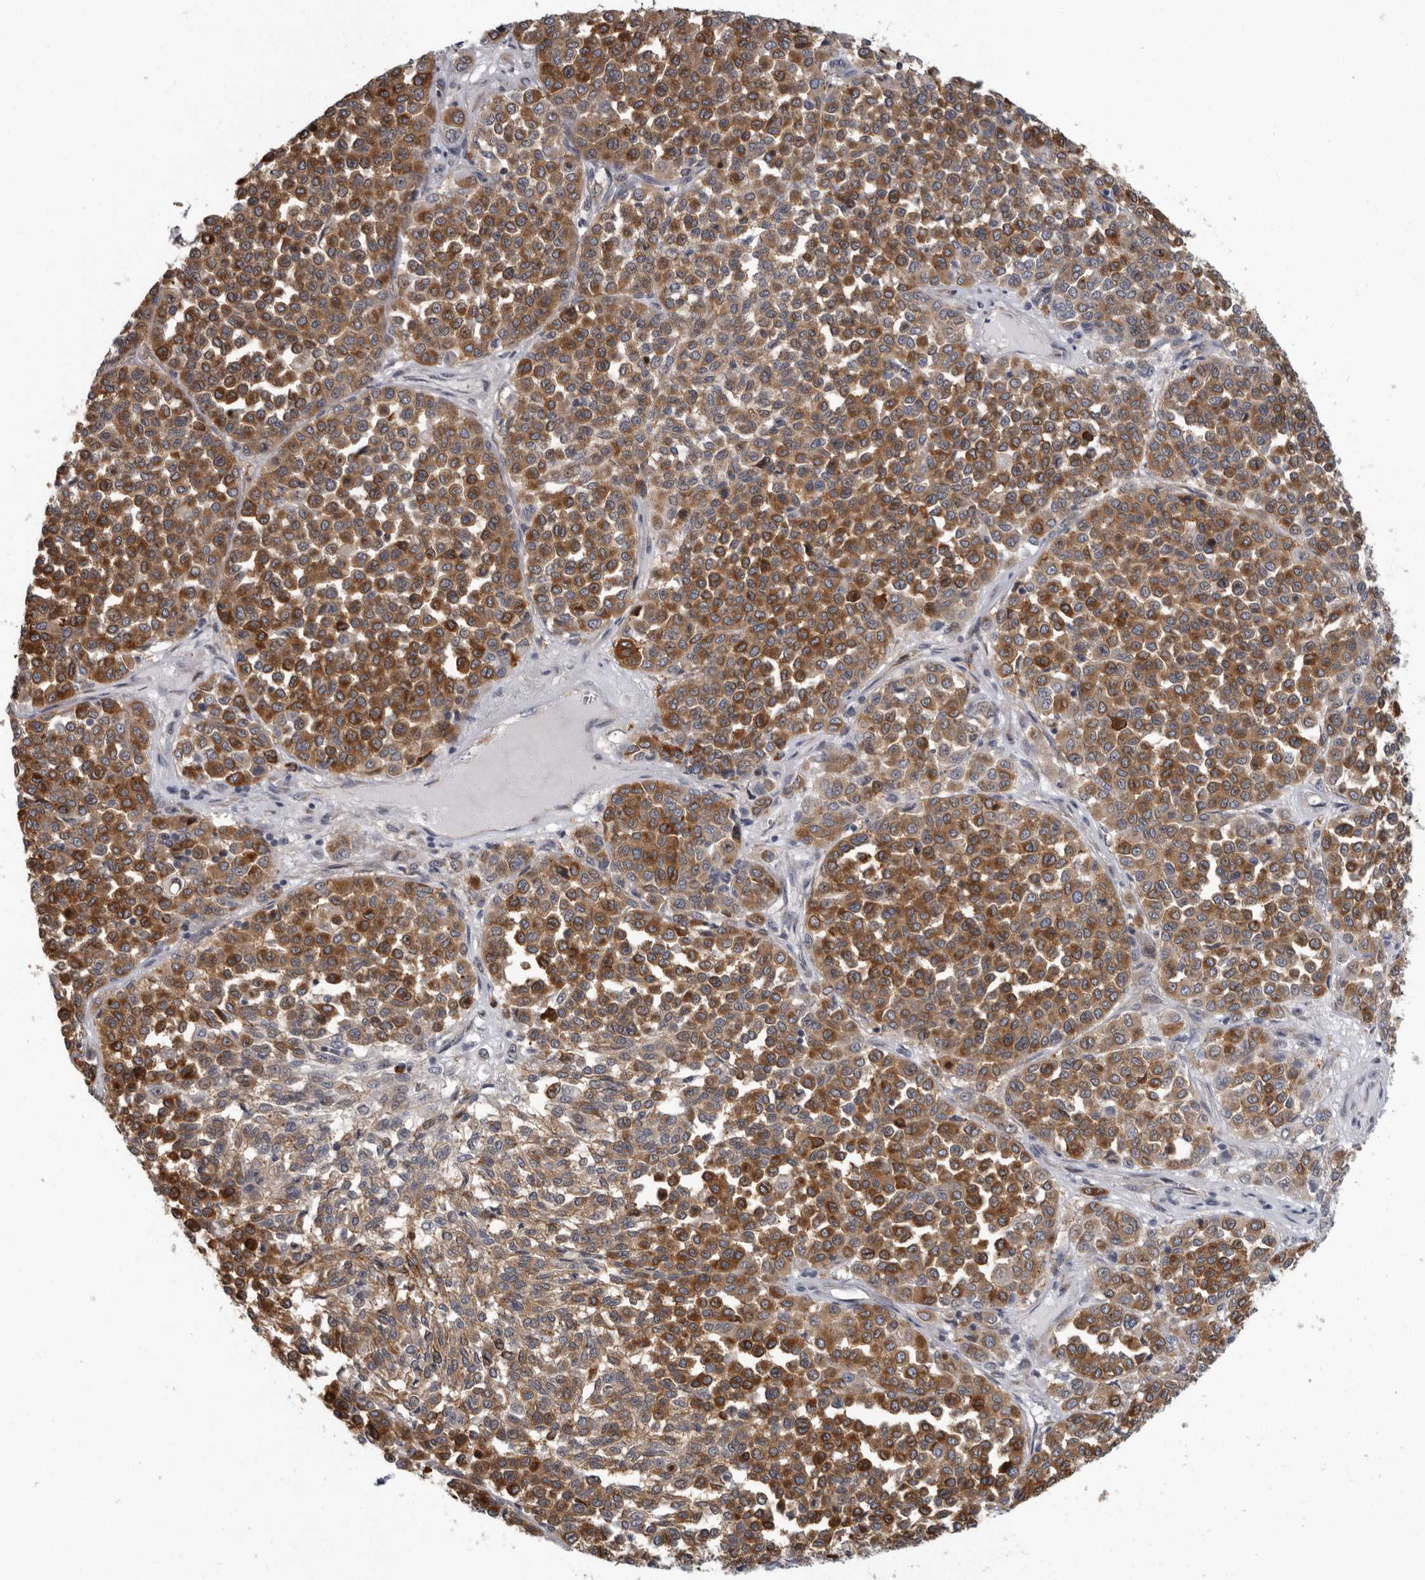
{"staining": {"intensity": "moderate", "quantity": ">75%", "location": "cytoplasmic/membranous"}, "tissue": "melanoma", "cell_type": "Tumor cells", "image_type": "cancer", "snomed": [{"axis": "morphology", "description": "Malignant melanoma, Metastatic site"}, {"axis": "topography", "description": "Pancreas"}], "caption": "Human melanoma stained with a brown dye reveals moderate cytoplasmic/membranous positive expression in approximately >75% of tumor cells.", "gene": "PDCD11", "patient": {"sex": "female", "age": 30}}